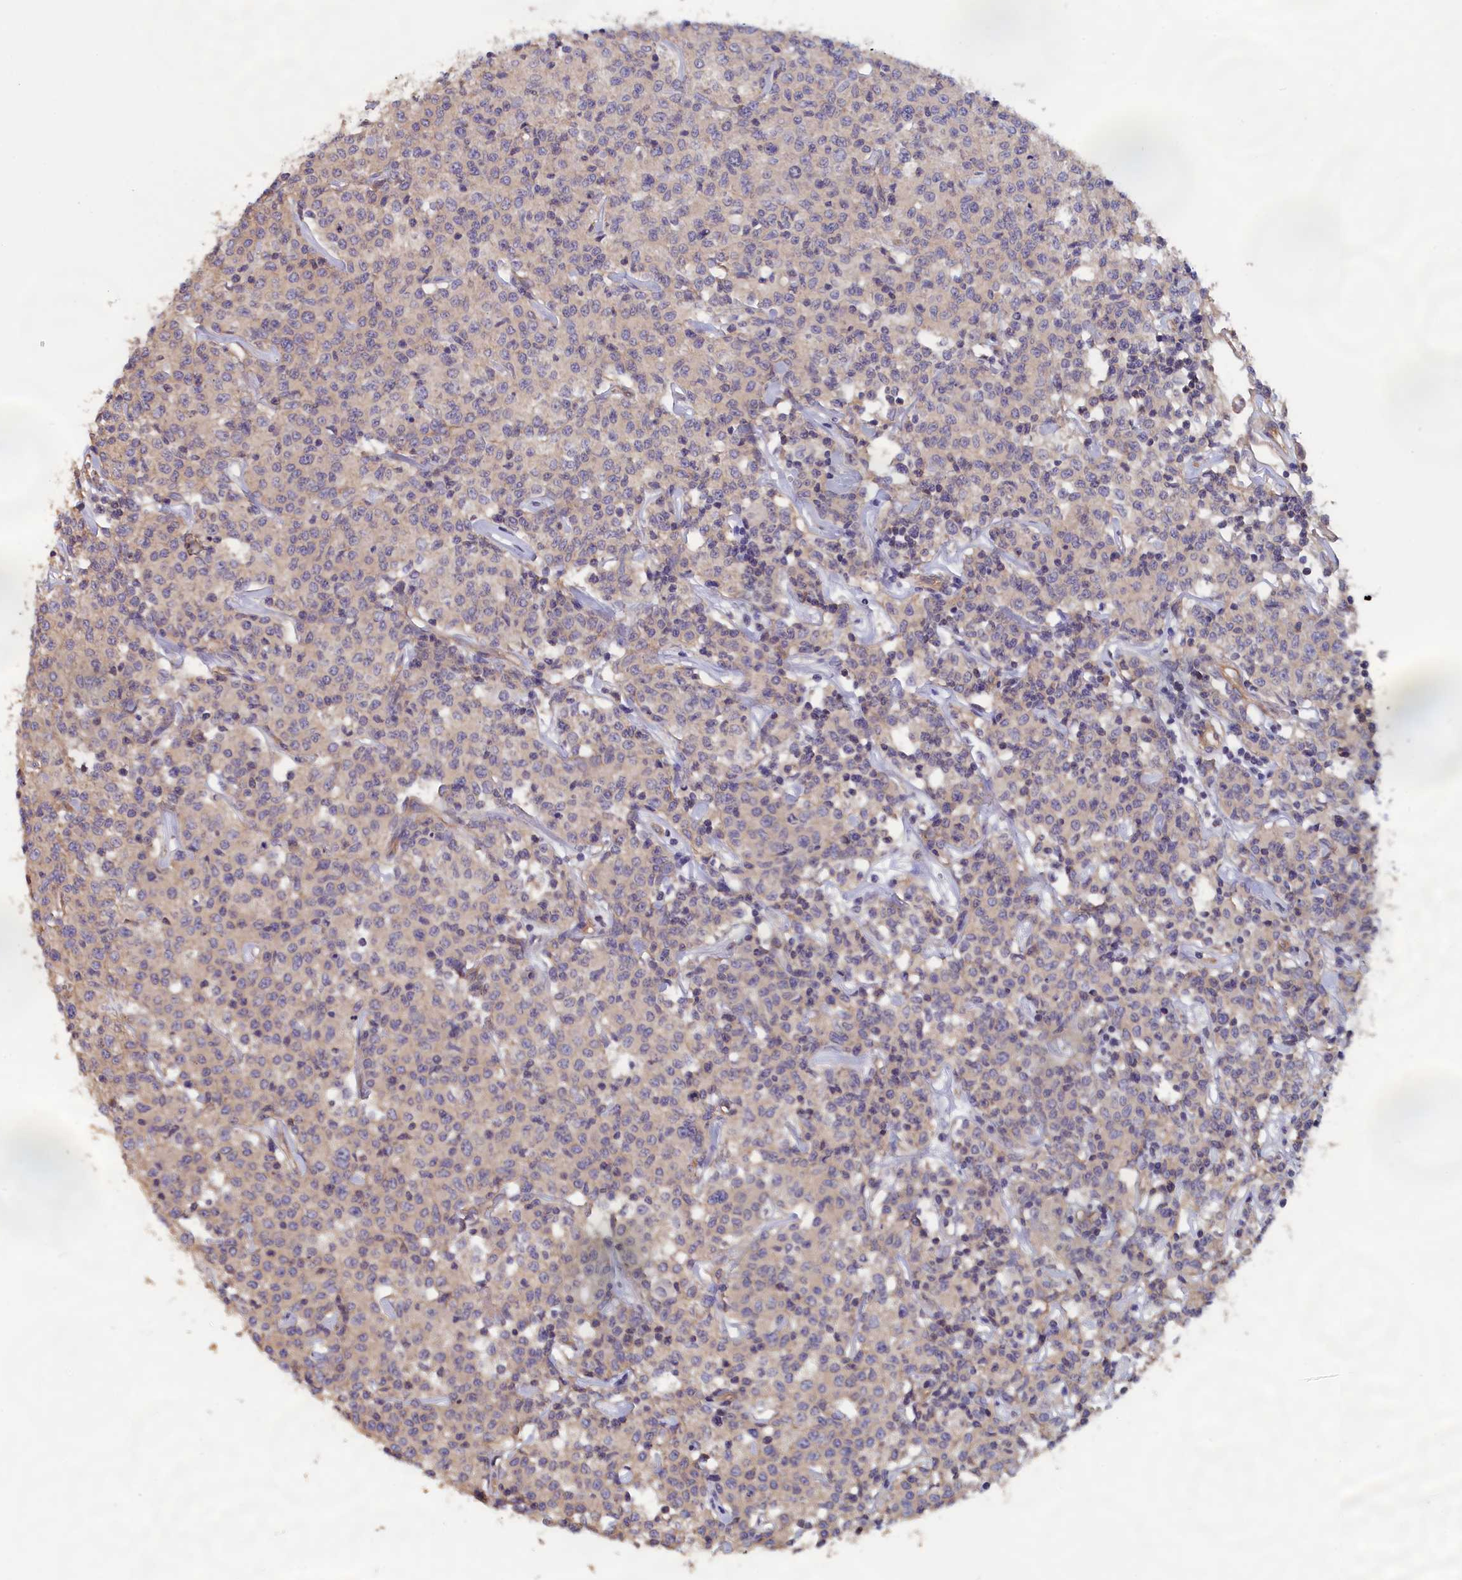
{"staining": {"intensity": "weak", "quantity": "<25%", "location": "cytoplasmic/membranous"}, "tissue": "lymphoma", "cell_type": "Tumor cells", "image_type": "cancer", "snomed": [{"axis": "morphology", "description": "Malignant lymphoma, non-Hodgkin's type, Low grade"}, {"axis": "topography", "description": "Small intestine"}], "caption": "Tumor cells are negative for protein expression in human low-grade malignant lymphoma, non-Hodgkin's type.", "gene": "ANKRD2", "patient": {"sex": "female", "age": 59}}